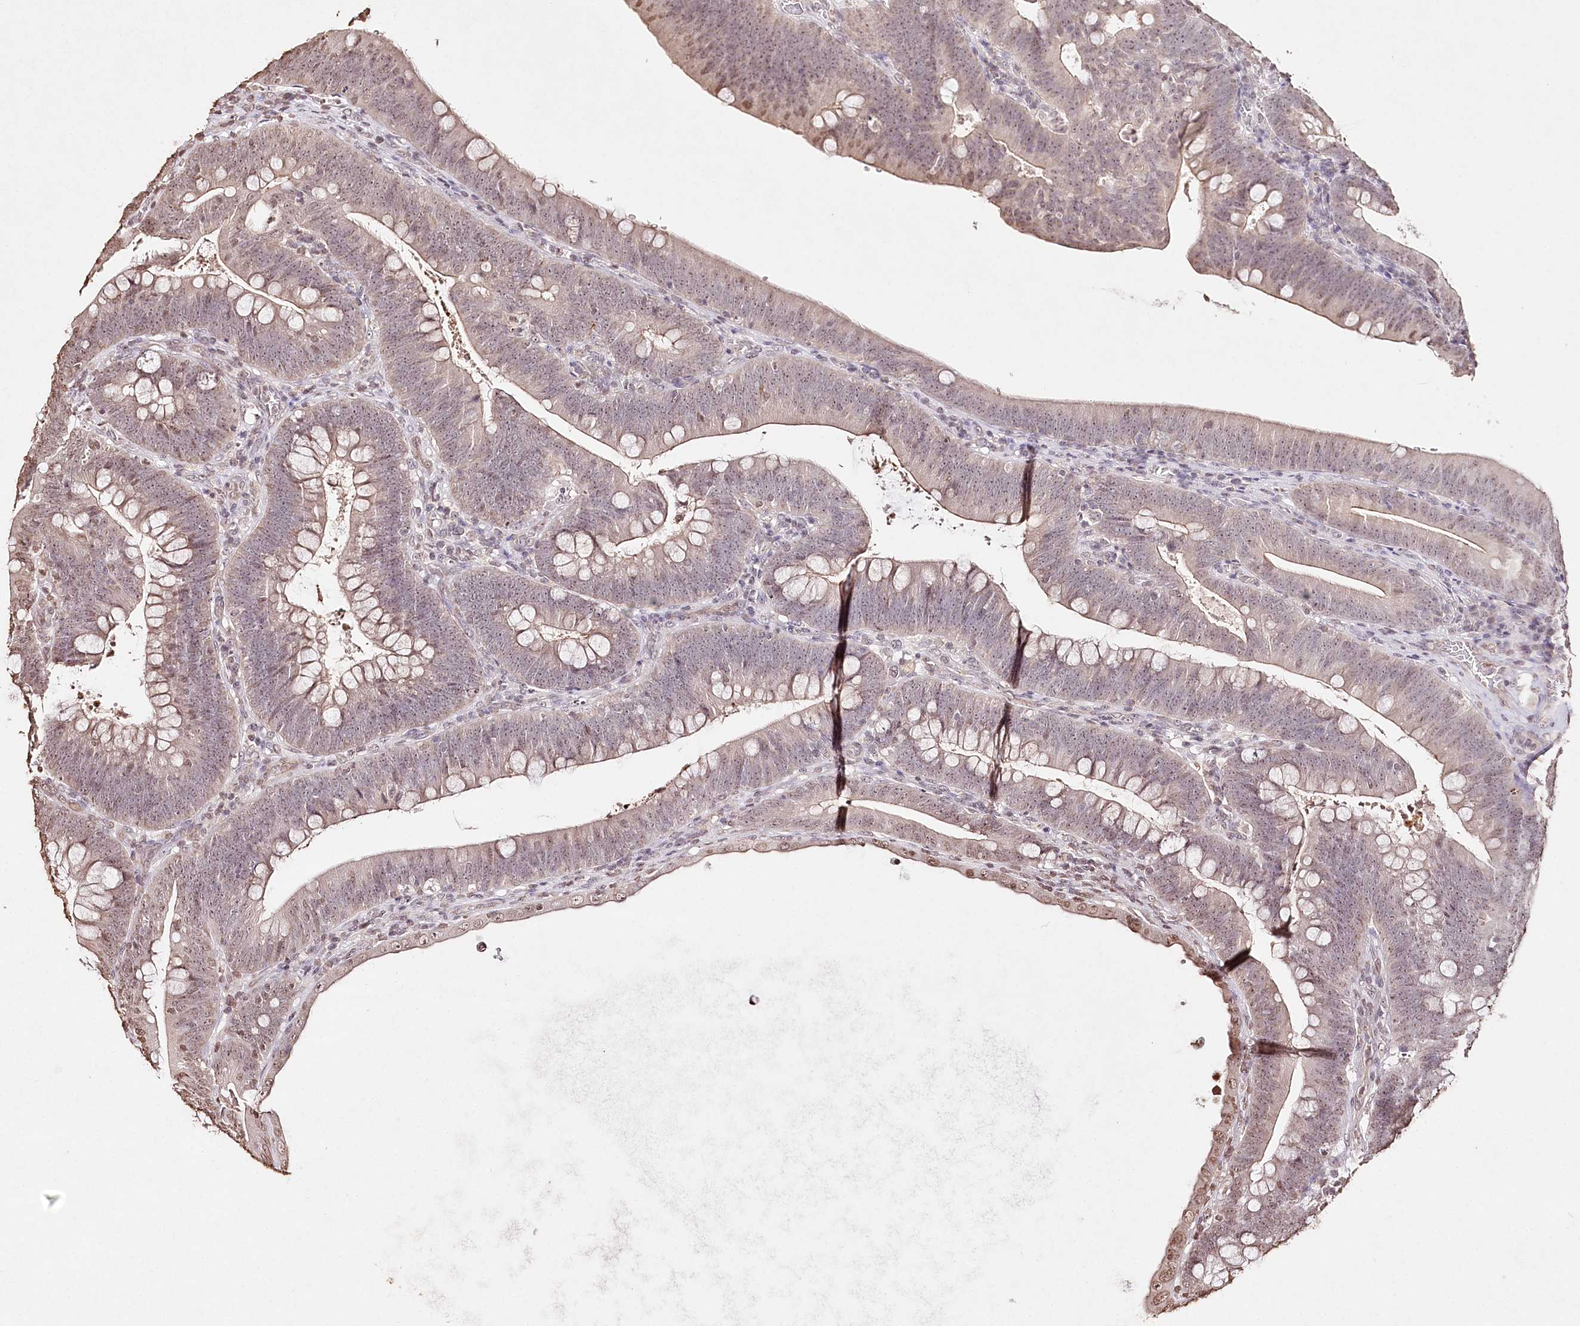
{"staining": {"intensity": "moderate", "quantity": "25%-75%", "location": "cytoplasmic/membranous,nuclear"}, "tissue": "colorectal cancer", "cell_type": "Tumor cells", "image_type": "cancer", "snomed": [{"axis": "morphology", "description": "Normal tissue, NOS"}, {"axis": "topography", "description": "Colon"}], "caption": "This is a histology image of IHC staining of colorectal cancer, which shows moderate positivity in the cytoplasmic/membranous and nuclear of tumor cells.", "gene": "DMXL1", "patient": {"sex": "female", "age": 82}}